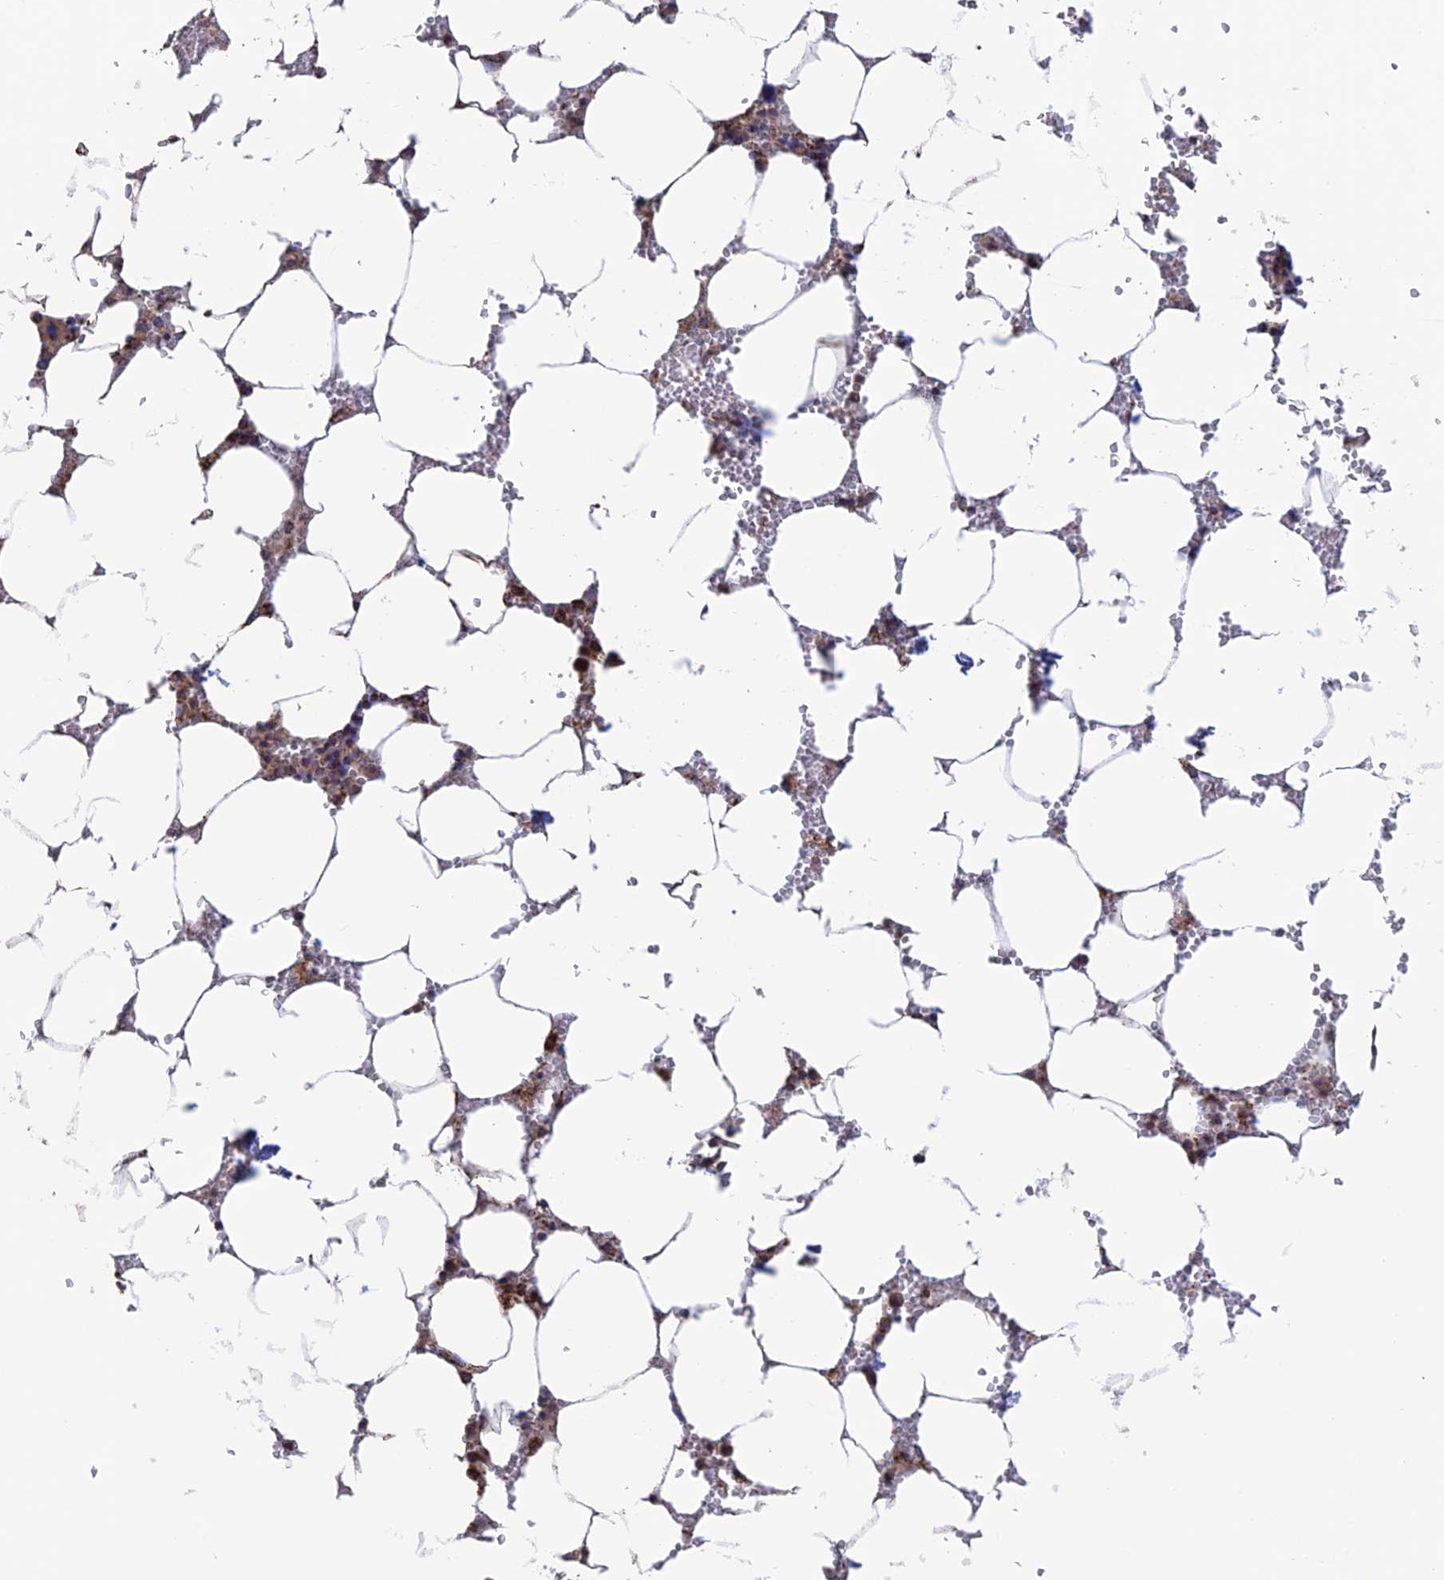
{"staining": {"intensity": "moderate", "quantity": "<25%", "location": "cytoplasmic/membranous"}, "tissue": "bone marrow", "cell_type": "Hematopoietic cells", "image_type": "normal", "snomed": [{"axis": "morphology", "description": "Normal tissue, NOS"}, {"axis": "topography", "description": "Bone marrow"}], "caption": "Immunohistochemical staining of benign bone marrow shows low levels of moderate cytoplasmic/membranous staining in approximately <25% of hematopoietic cells. Ihc stains the protein of interest in brown and the nuclei are stained blue.", "gene": "DTYMK", "patient": {"sex": "male", "age": 70}}